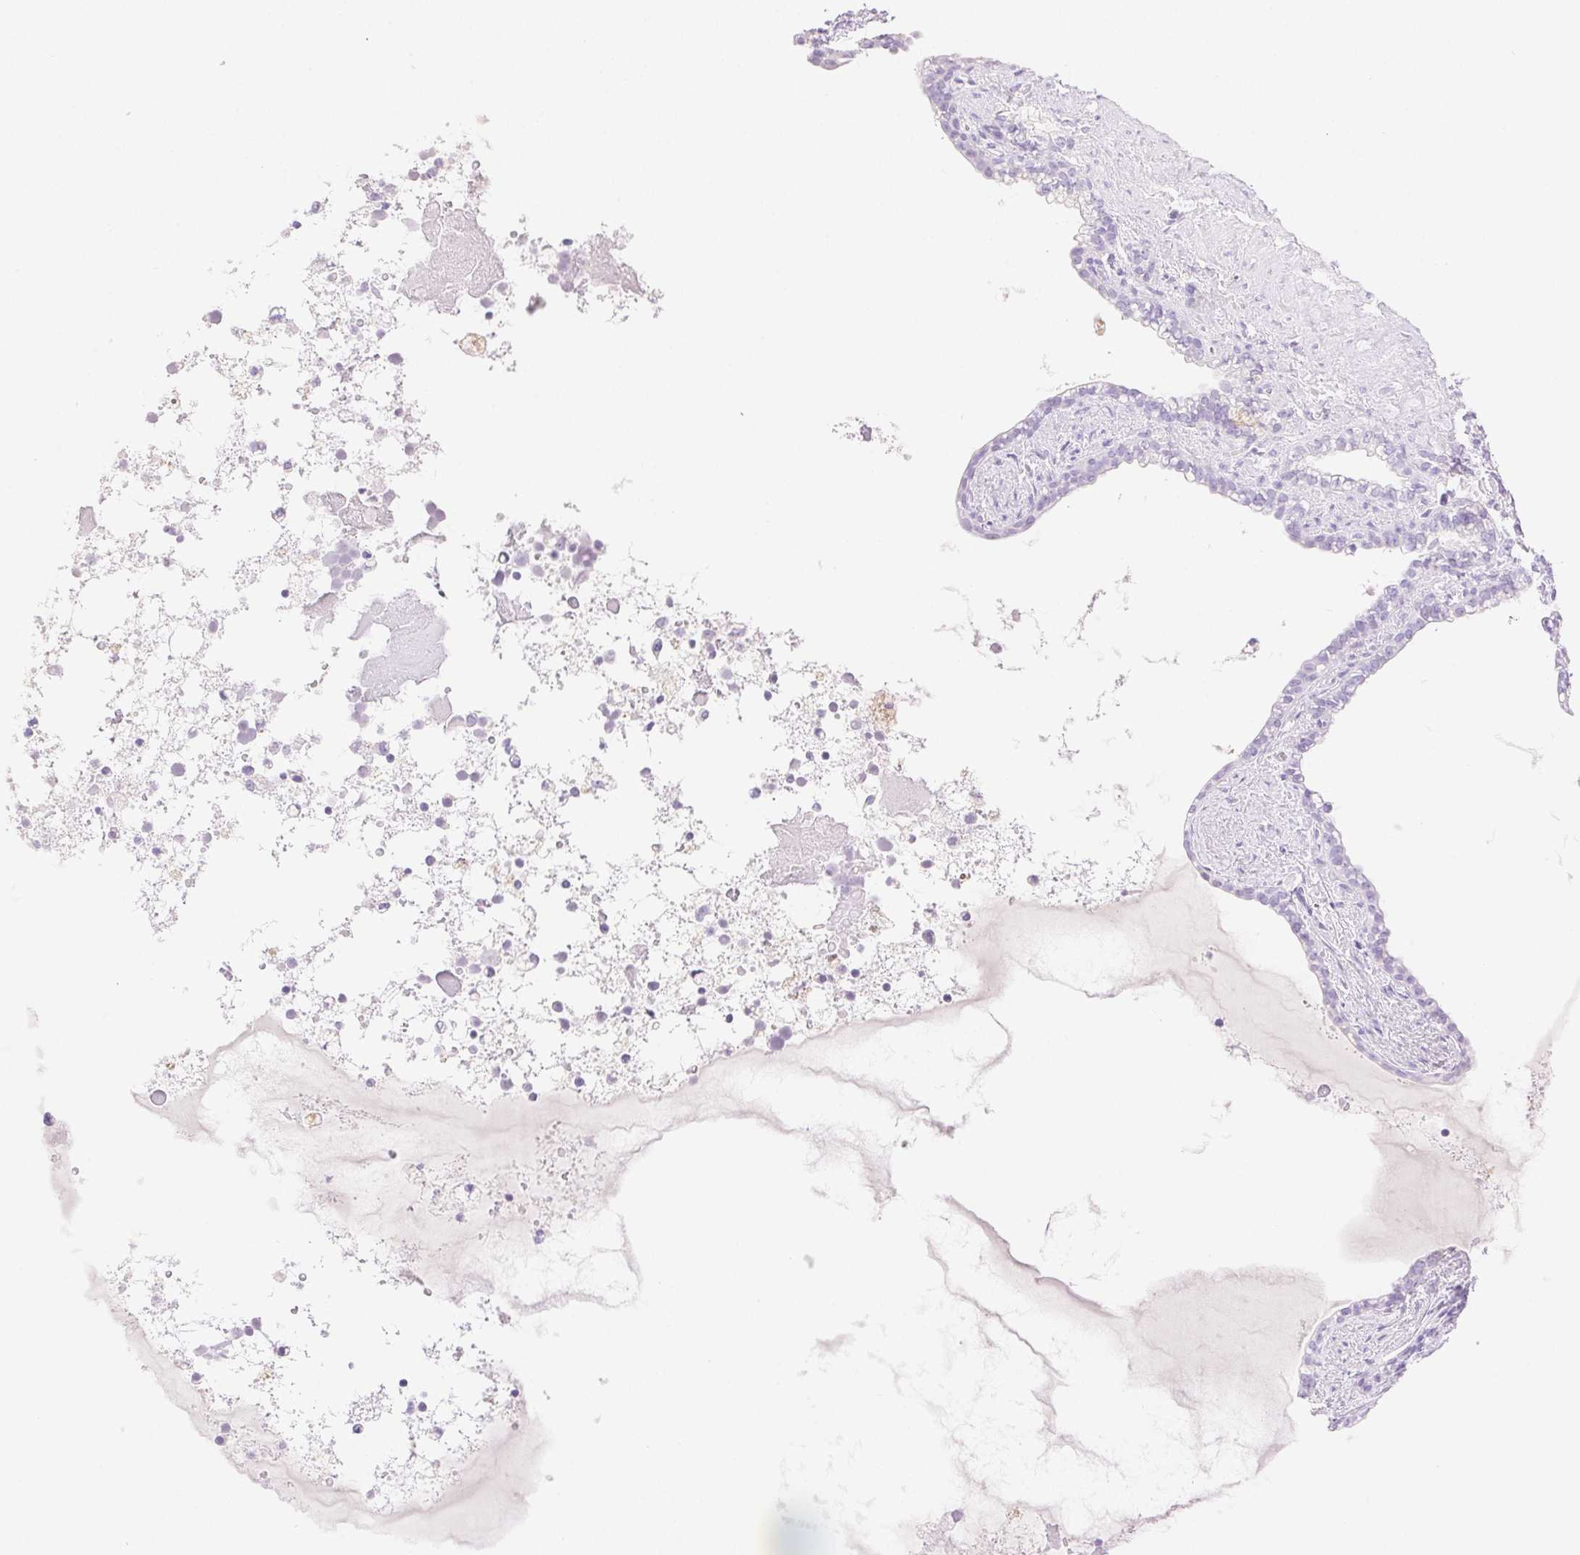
{"staining": {"intensity": "negative", "quantity": "none", "location": "none"}, "tissue": "seminal vesicle", "cell_type": "Glandular cells", "image_type": "normal", "snomed": [{"axis": "morphology", "description": "Normal tissue, NOS"}, {"axis": "topography", "description": "Seminal veicle"}], "caption": "An IHC histopathology image of normal seminal vesicle is shown. There is no staining in glandular cells of seminal vesicle.", "gene": "SPACA4", "patient": {"sex": "male", "age": 76}}